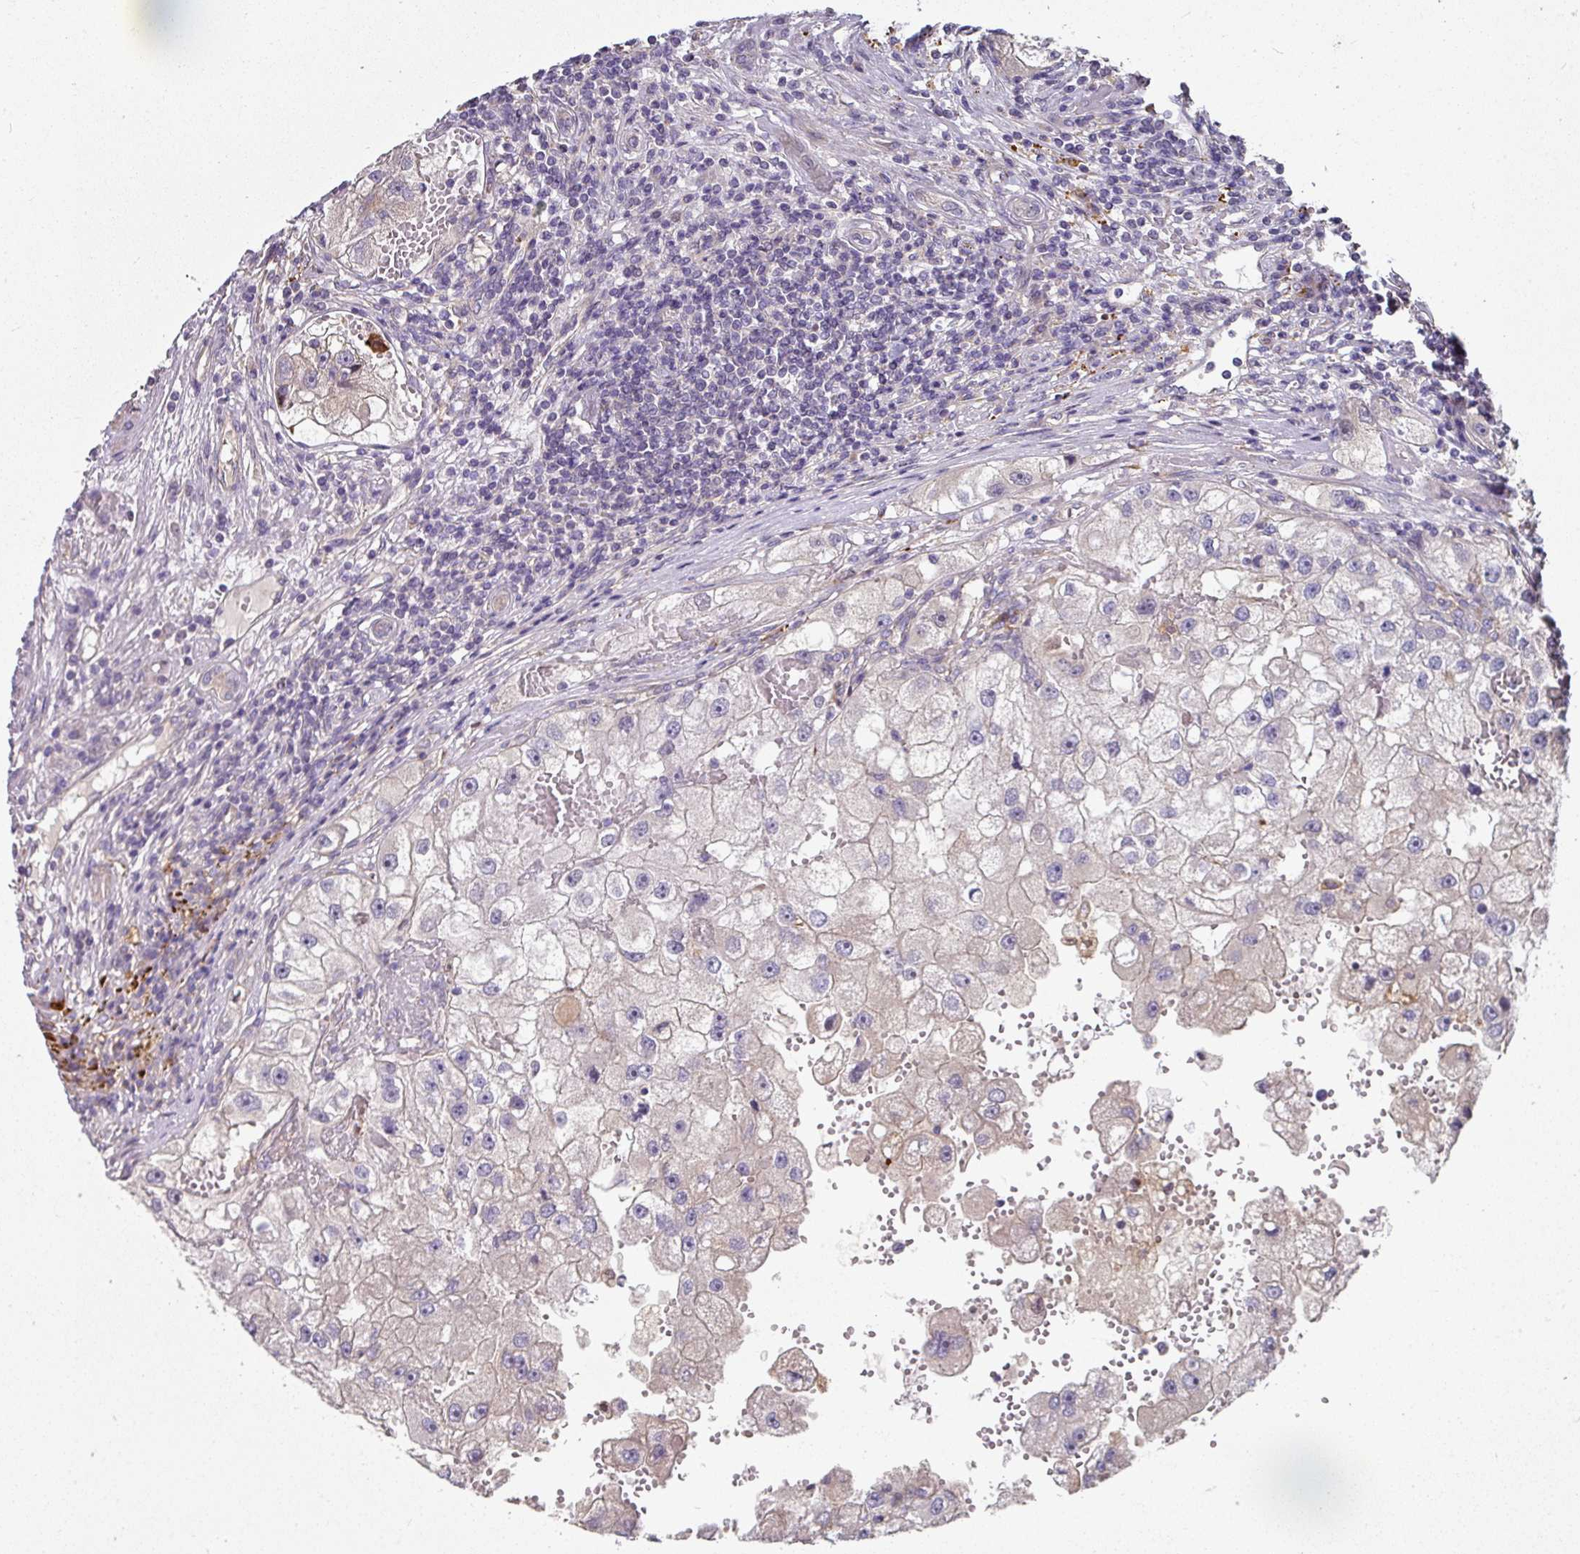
{"staining": {"intensity": "negative", "quantity": "none", "location": "none"}, "tissue": "renal cancer", "cell_type": "Tumor cells", "image_type": "cancer", "snomed": [{"axis": "morphology", "description": "Adenocarcinoma, NOS"}, {"axis": "topography", "description": "Kidney"}], "caption": "This micrograph is of renal cancer (adenocarcinoma) stained with IHC to label a protein in brown with the nuclei are counter-stained blue. There is no staining in tumor cells. Nuclei are stained in blue.", "gene": "C4orf48", "patient": {"sex": "male", "age": 63}}